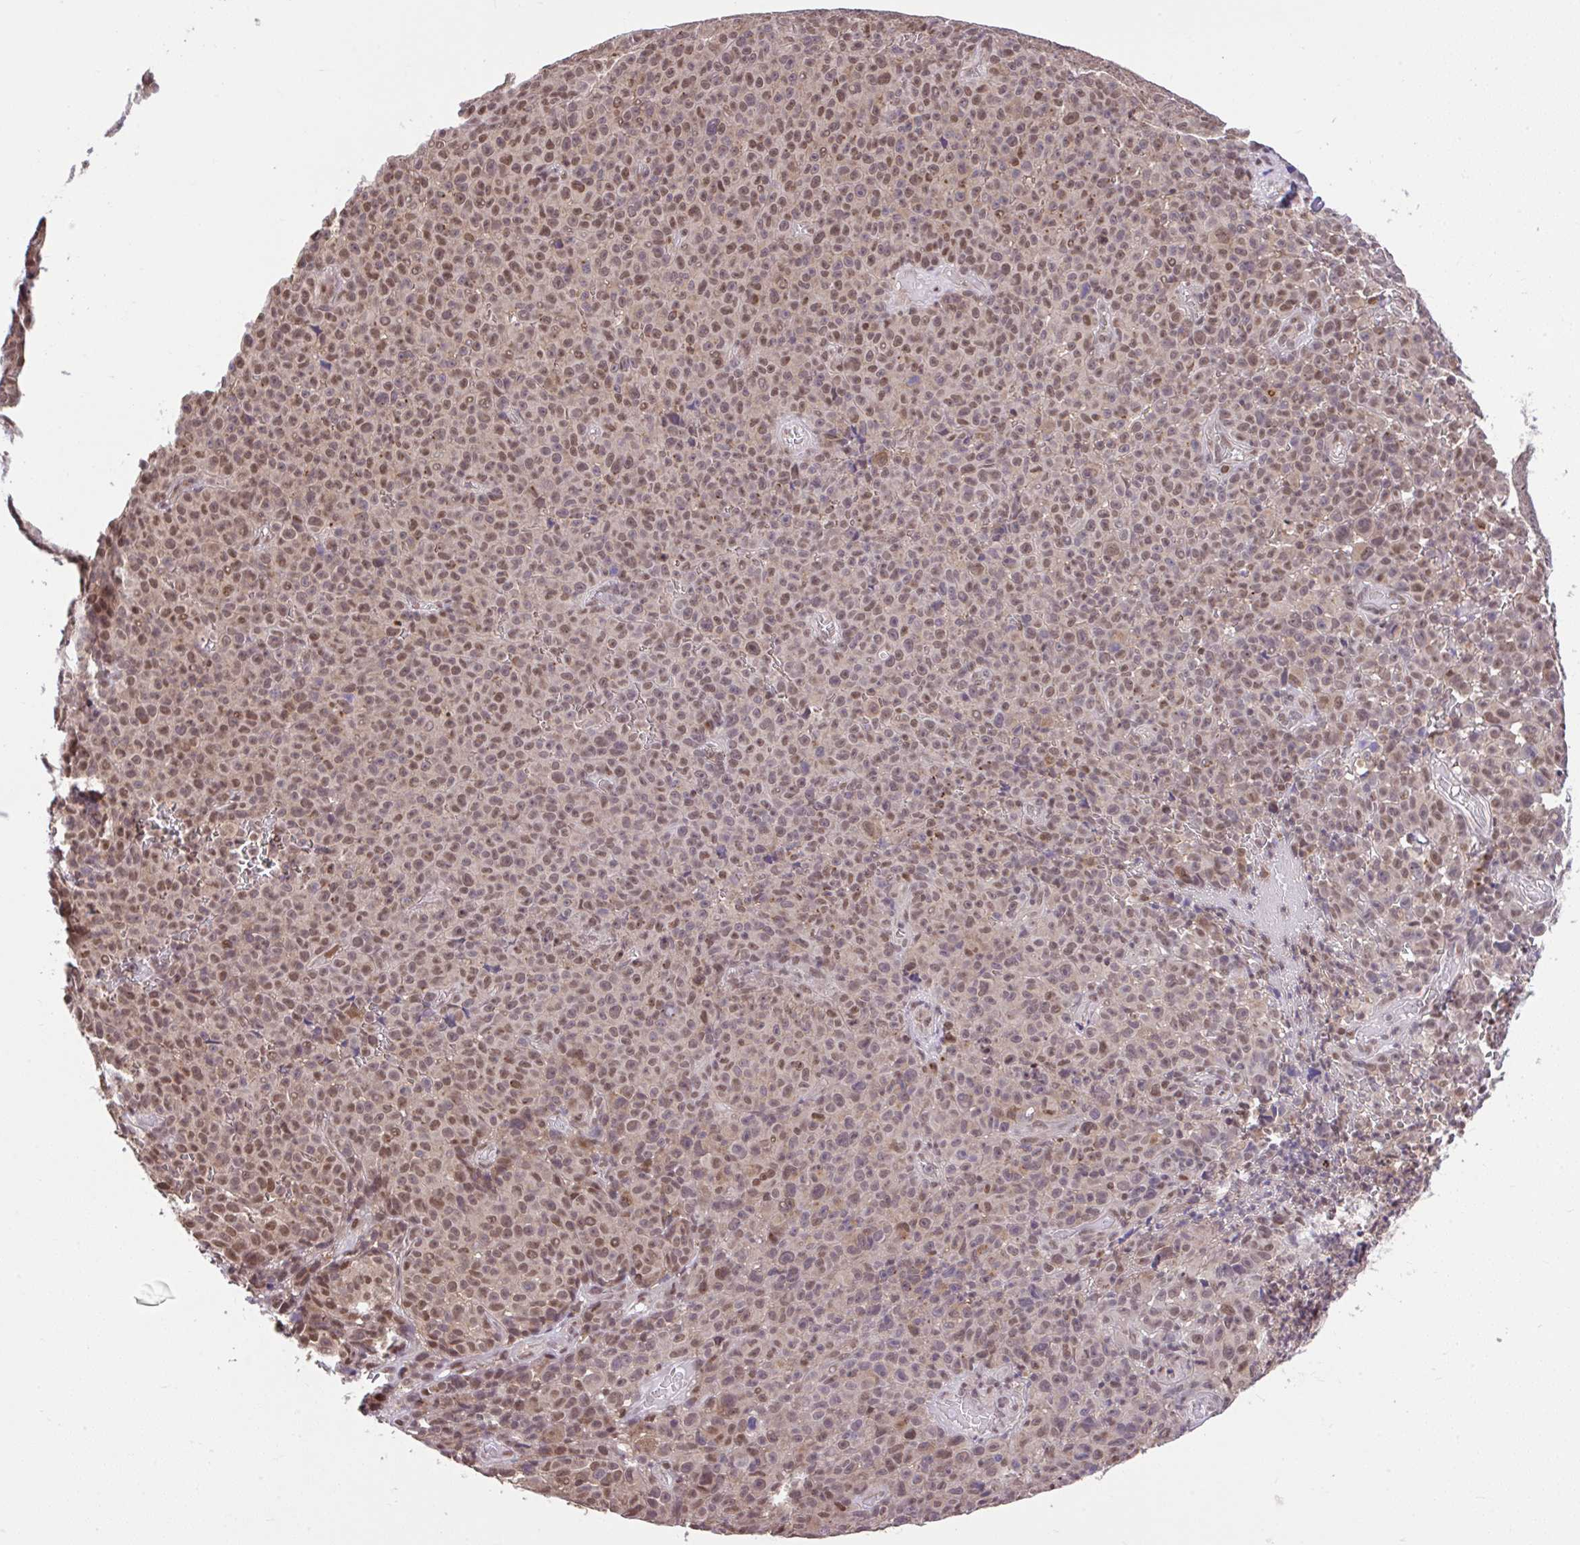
{"staining": {"intensity": "moderate", "quantity": ">75%", "location": "nuclear"}, "tissue": "melanoma", "cell_type": "Tumor cells", "image_type": "cancer", "snomed": [{"axis": "morphology", "description": "Malignant melanoma, NOS"}, {"axis": "topography", "description": "Skin"}], "caption": "Immunohistochemical staining of human malignant melanoma demonstrates medium levels of moderate nuclear protein expression in about >75% of tumor cells.", "gene": "GLIS3", "patient": {"sex": "female", "age": 82}}